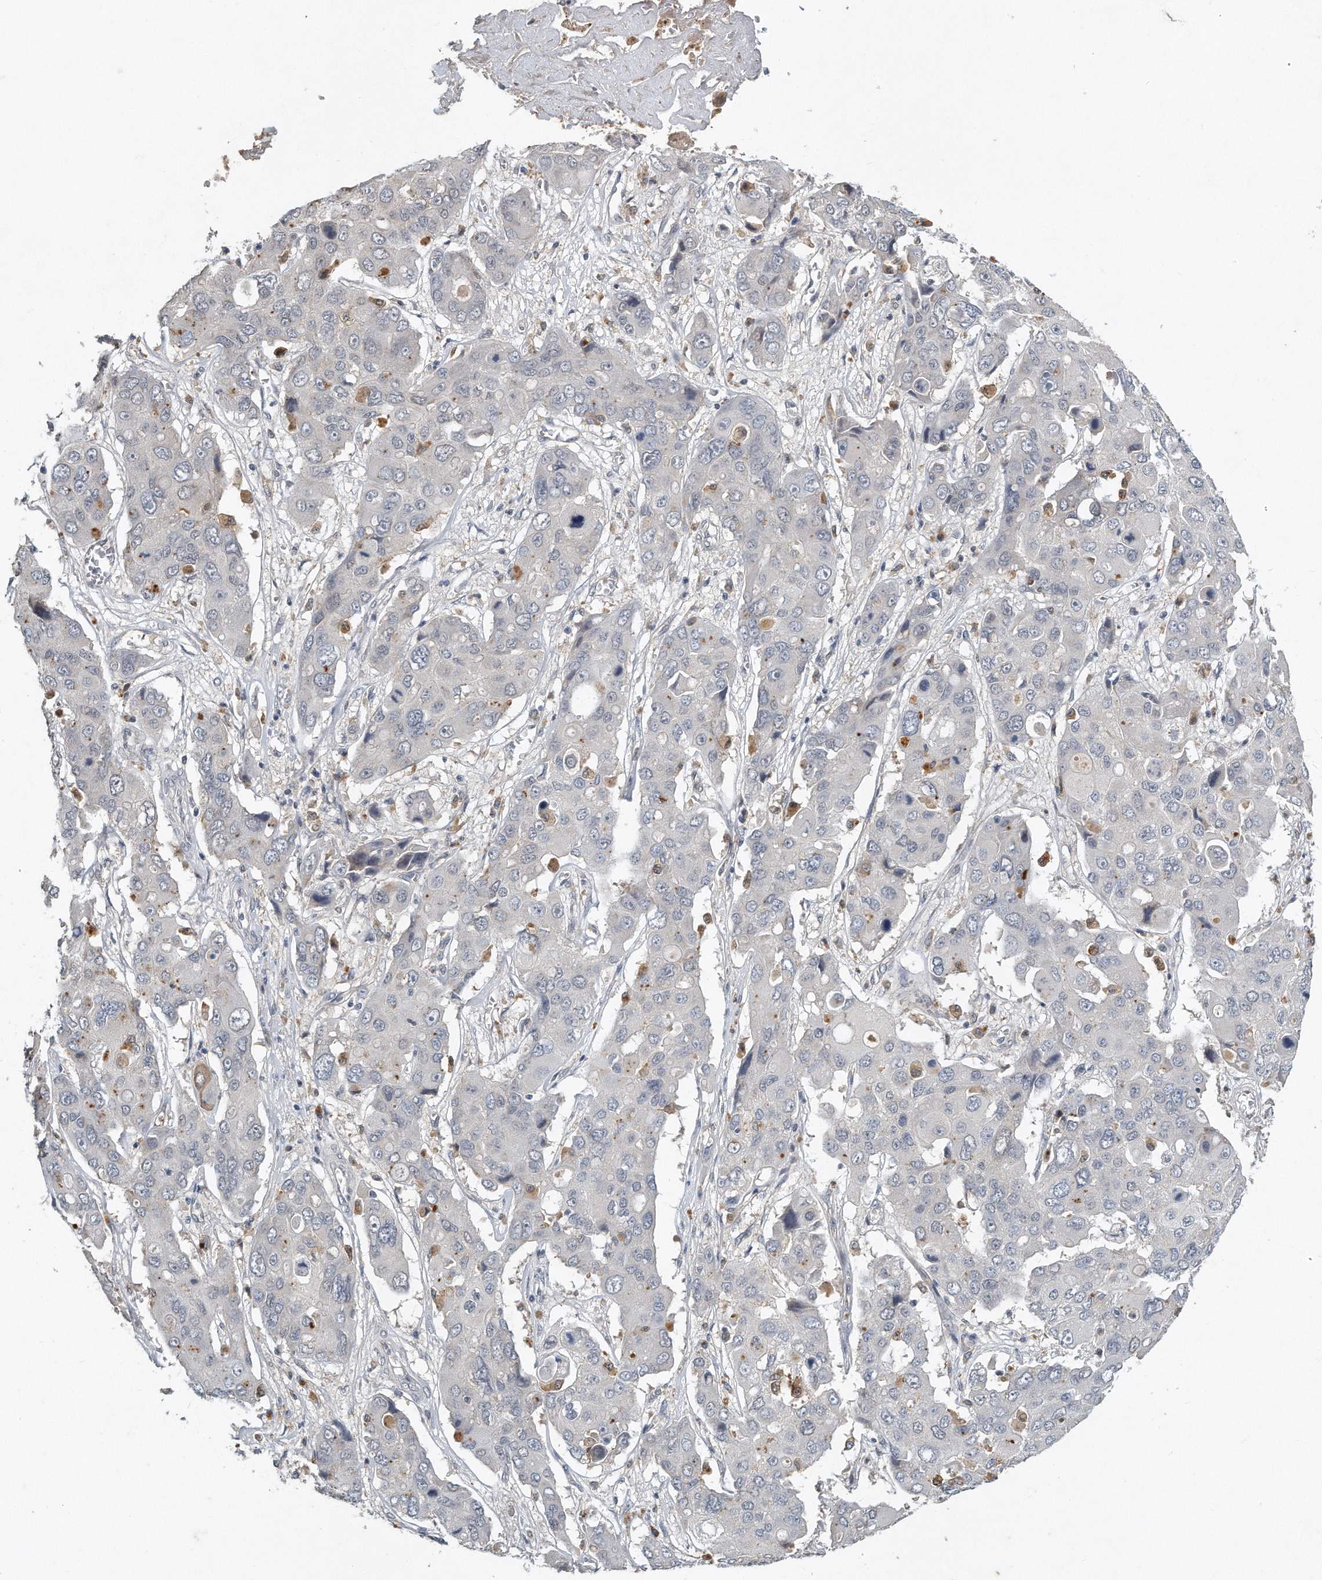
{"staining": {"intensity": "negative", "quantity": "none", "location": "none"}, "tissue": "liver cancer", "cell_type": "Tumor cells", "image_type": "cancer", "snomed": [{"axis": "morphology", "description": "Cholangiocarcinoma"}, {"axis": "topography", "description": "Liver"}], "caption": "A photomicrograph of liver cancer stained for a protein displays no brown staining in tumor cells.", "gene": "CAMK1", "patient": {"sex": "male", "age": 67}}